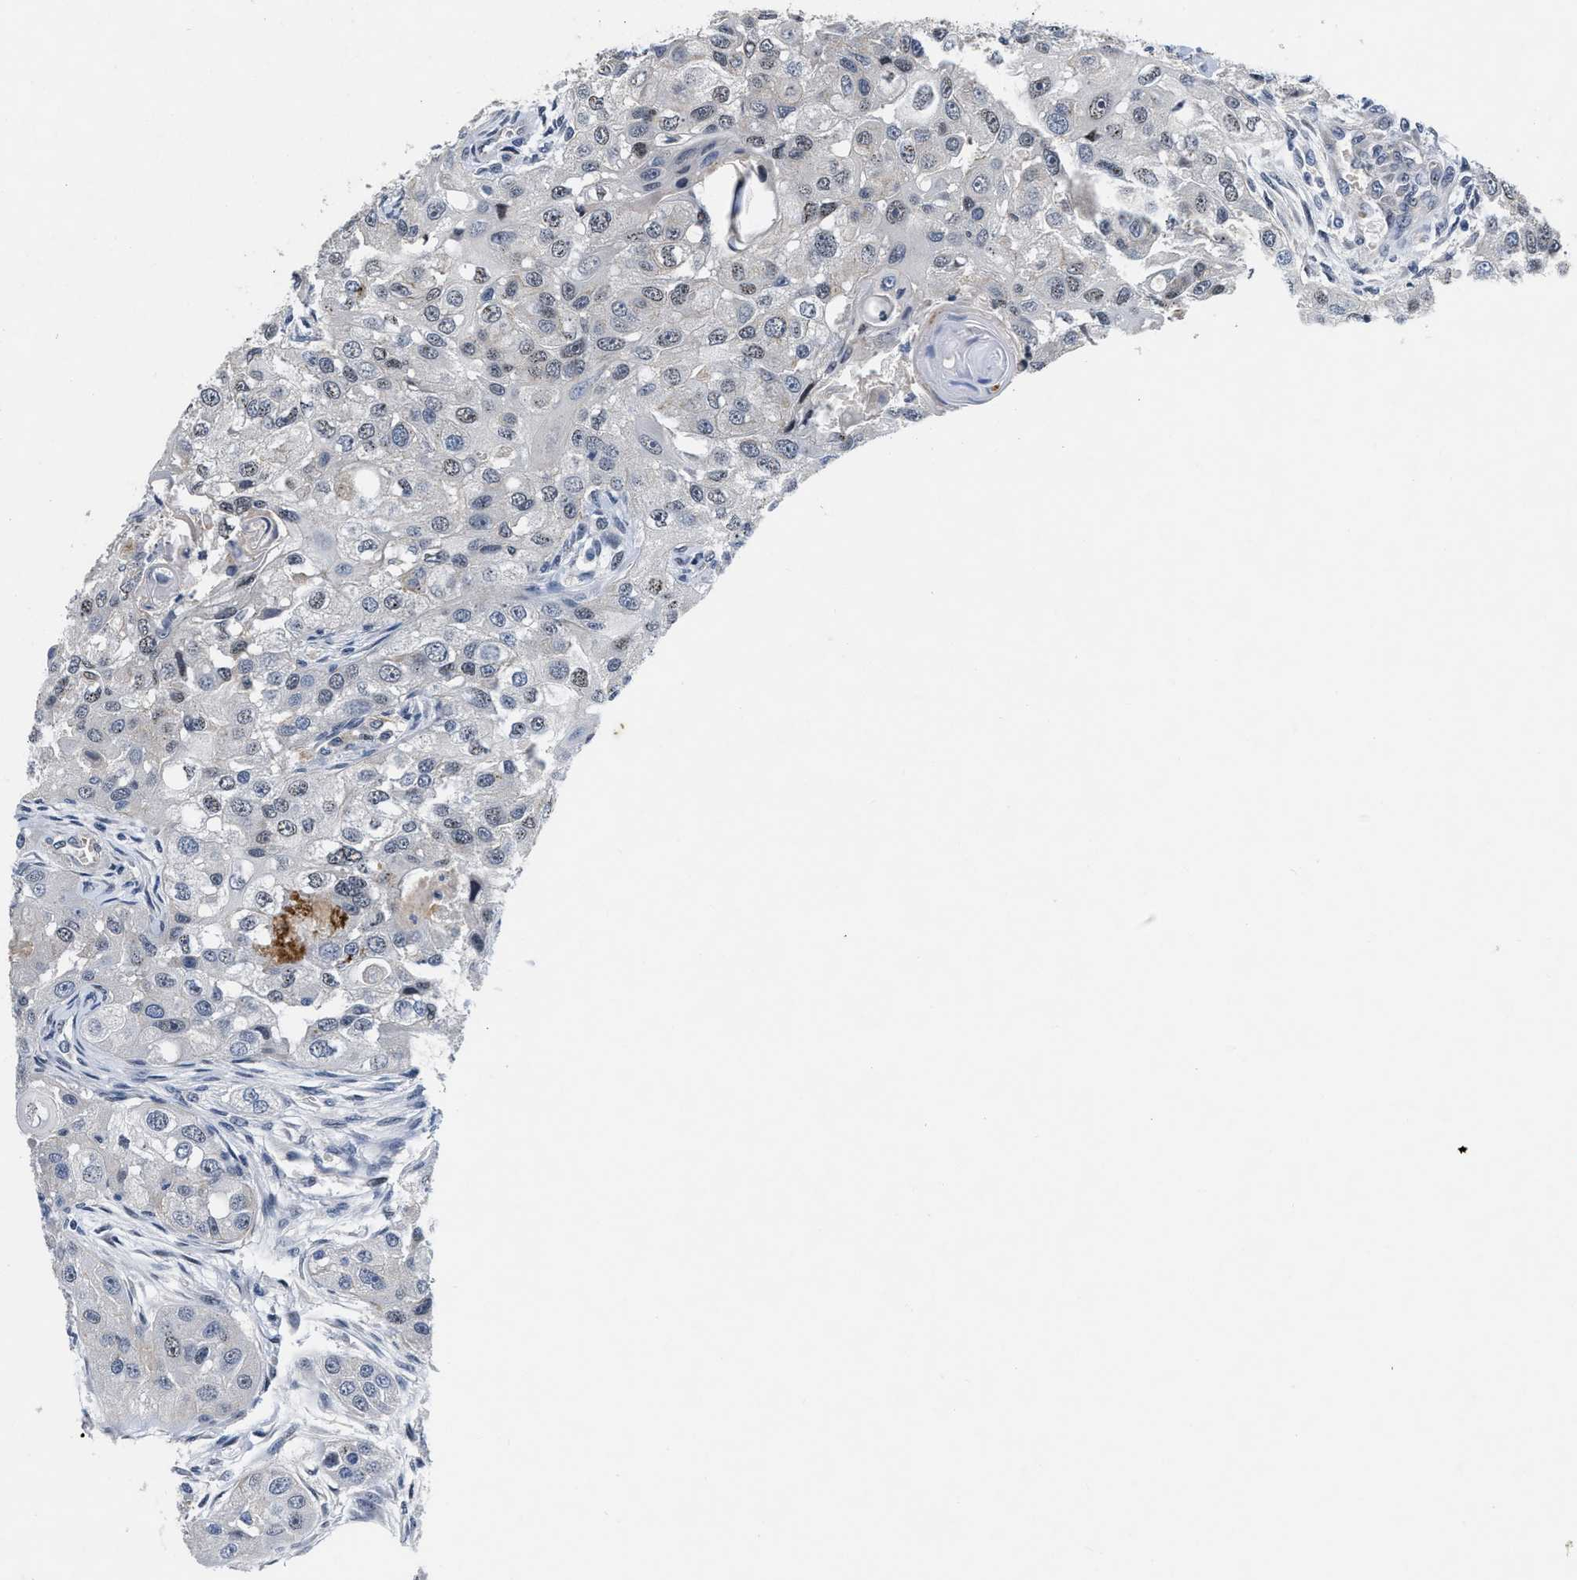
{"staining": {"intensity": "weak", "quantity": "<25%", "location": "nuclear"}, "tissue": "head and neck cancer", "cell_type": "Tumor cells", "image_type": "cancer", "snomed": [{"axis": "morphology", "description": "Normal tissue, NOS"}, {"axis": "morphology", "description": "Squamous cell carcinoma, NOS"}, {"axis": "topography", "description": "Skeletal muscle"}, {"axis": "topography", "description": "Head-Neck"}], "caption": "Human head and neck cancer stained for a protein using immunohistochemistry (IHC) demonstrates no staining in tumor cells.", "gene": "VIP", "patient": {"sex": "male", "age": 51}}